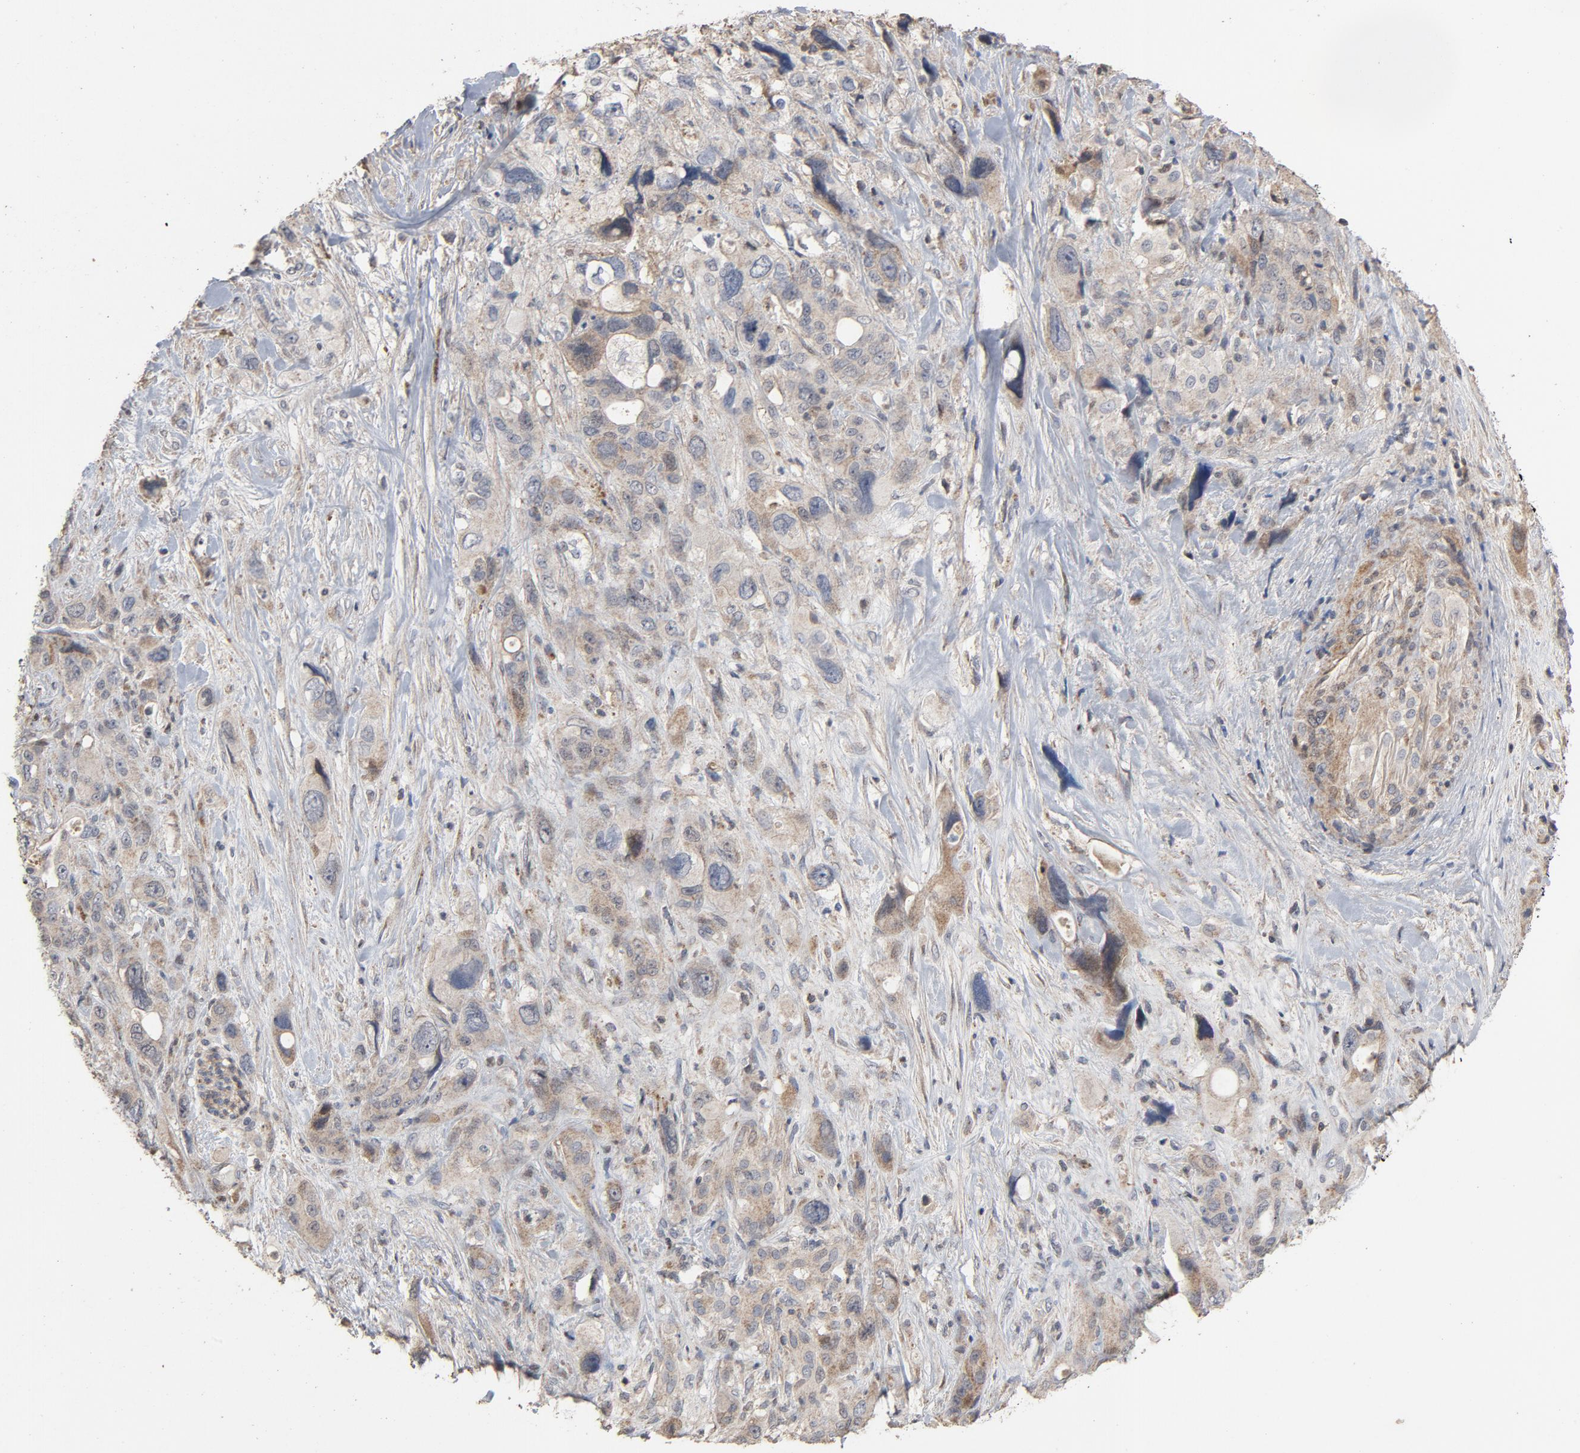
{"staining": {"intensity": "weak", "quantity": ">75%", "location": "cytoplasmic/membranous"}, "tissue": "pancreatic cancer", "cell_type": "Tumor cells", "image_type": "cancer", "snomed": [{"axis": "morphology", "description": "Adenocarcinoma, NOS"}, {"axis": "topography", "description": "Pancreas"}], "caption": "Human pancreatic cancer stained with a brown dye exhibits weak cytoplasmic/membranous positive expression in approximately >75% of tumor cells.", "gene": "CDK6", "patient": {"sex": "male", "age": 46}}